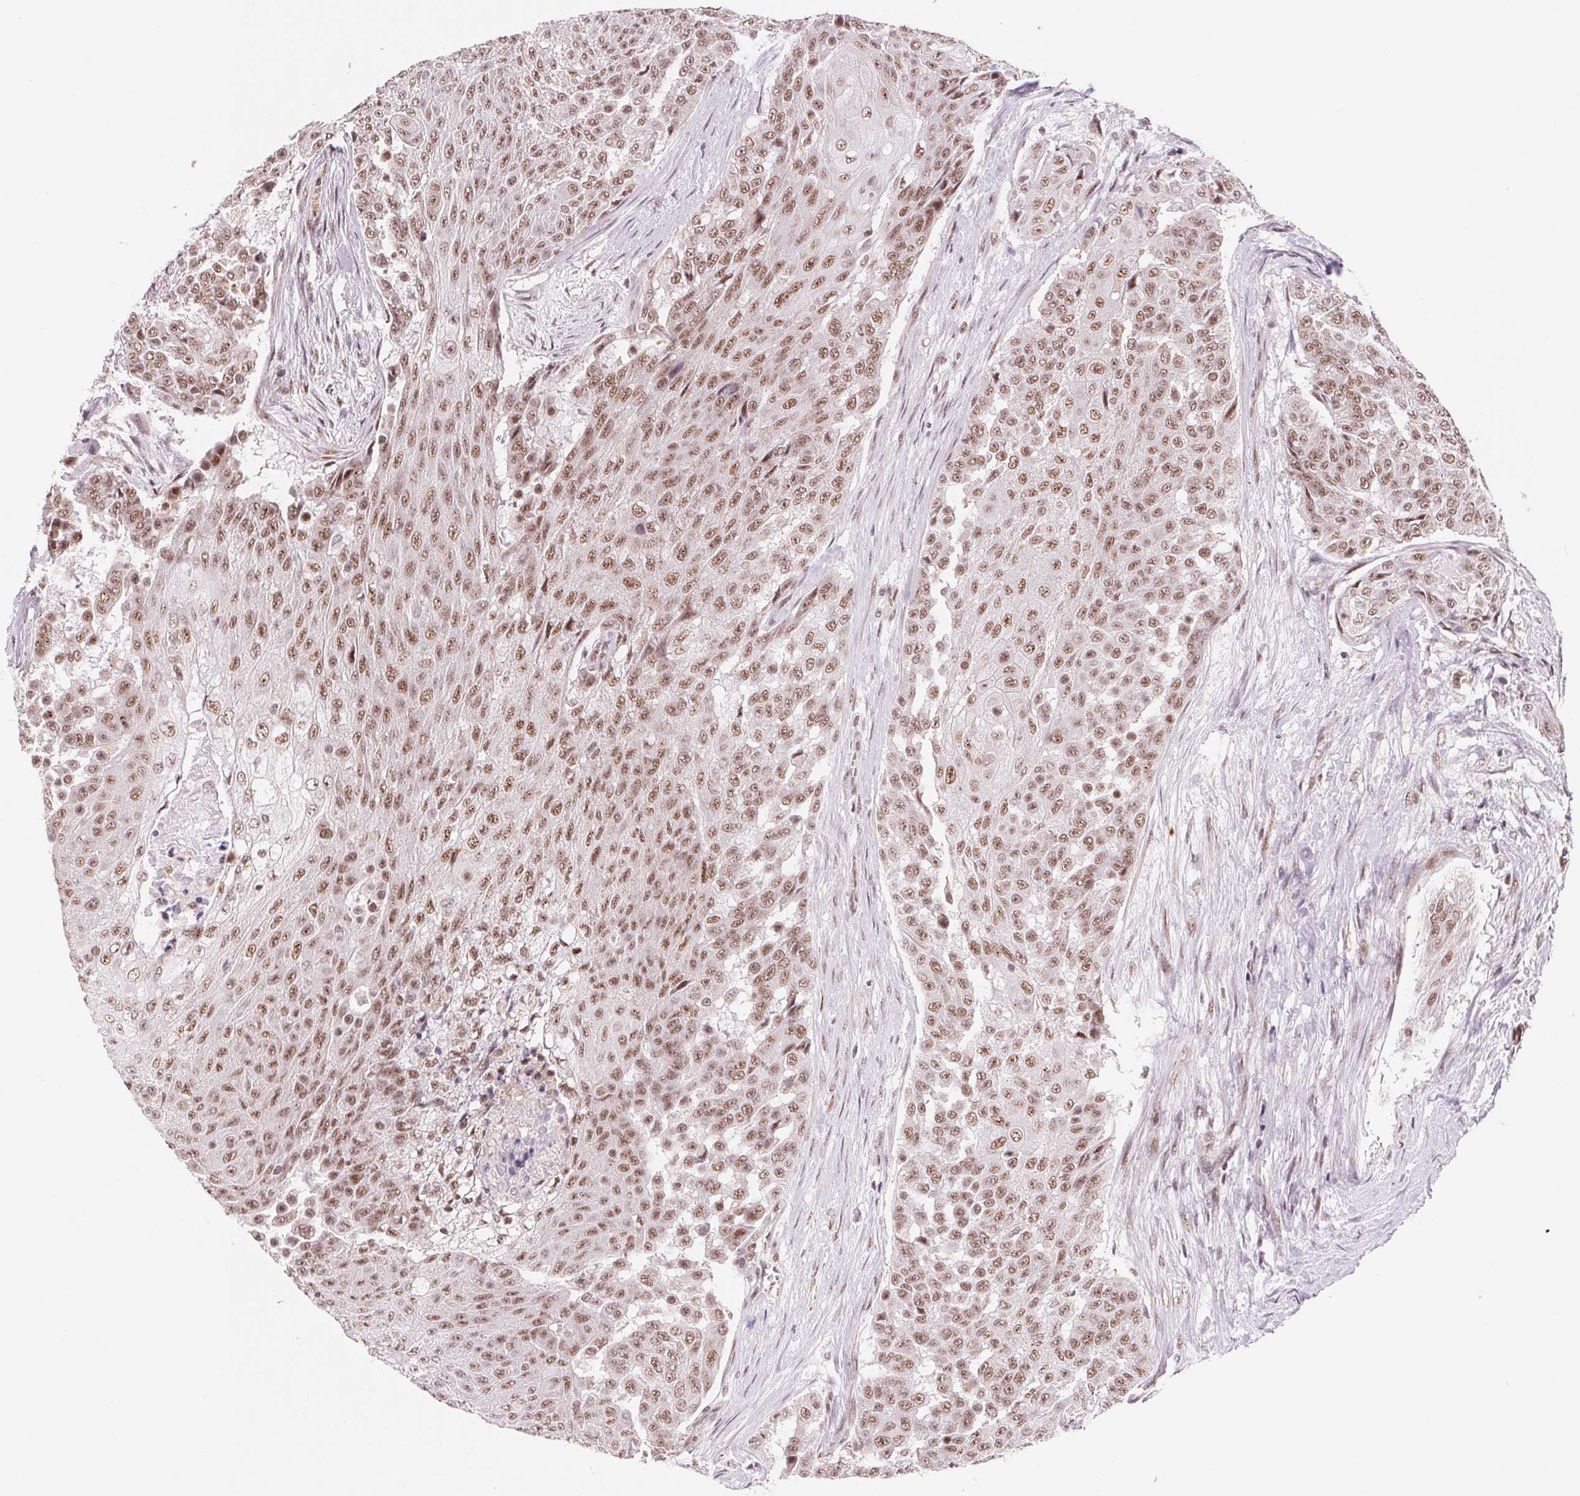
{"staining": {"intensity": "moderate", "quantity": ">75%", "location": "nuclear"}, "tissue": "urothelial cancer", "cell_type": "Tumor cells", "image_type": "cancer", "snomed": [{"axis": "morphology", "description": "Urothelial carcinoma, High grade"}, {"axis": "topography", "description": "Urinary bladder"}], "caption": "Immunohistochemistry (IHC) of human urothelial cancer demonstrates medium levels of moderate nuclear expression in approximately >75% of tumor cells.", "gene": "HNRNPDL", "patient": {"sex": "female", "age": 63}}